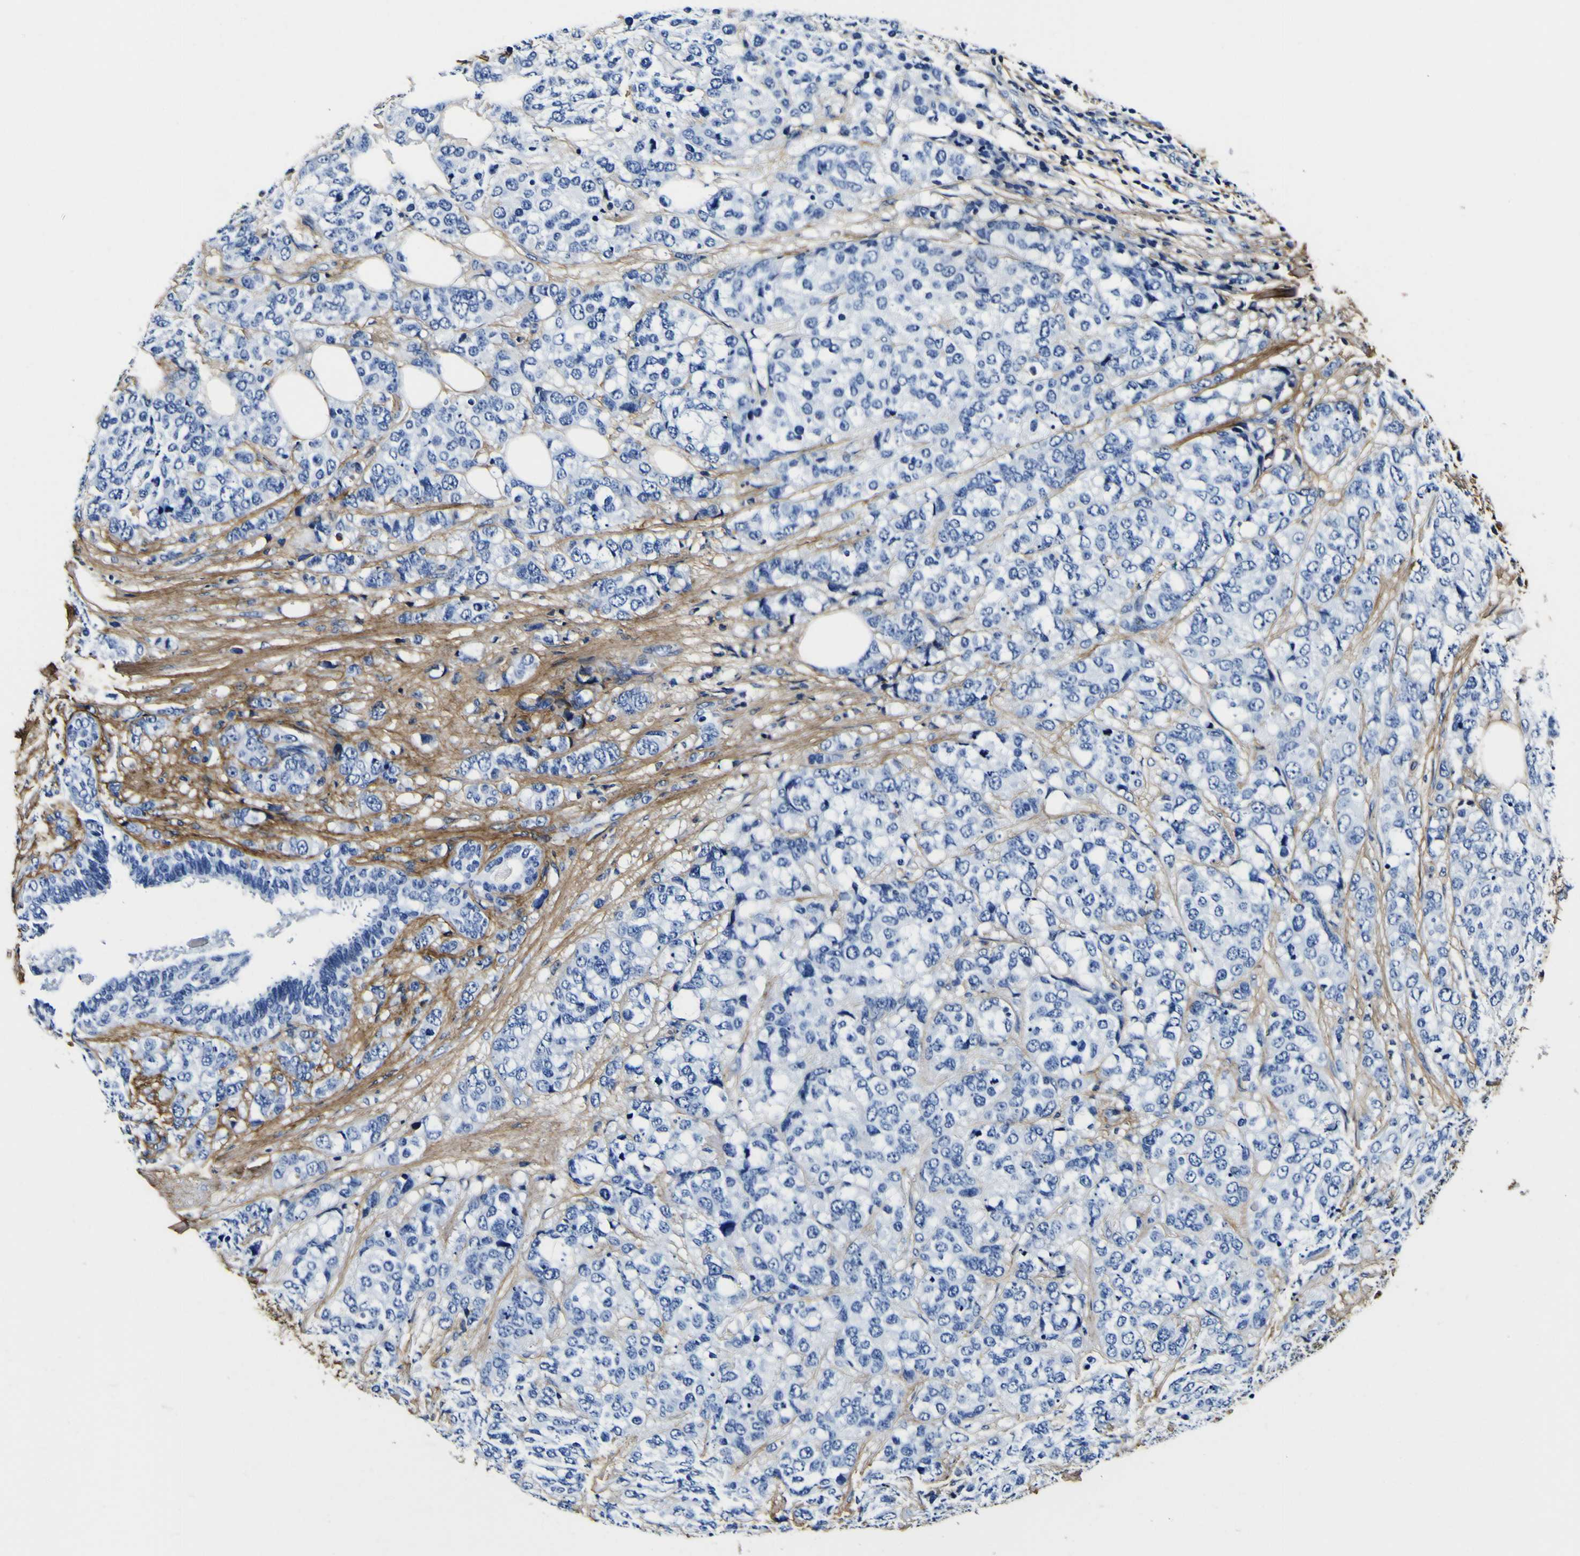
{"staining": {"intensity": "negative", "quantity": "none", "location": "none"}, "tissue": "breast cancer", "cell_type": "Tumor cells", "image_type": "cancer", "snomed": [{"axis": "morphology", "description": "Lobular carcinoma"}, {"axis": "topography", "description": "Breast"}], "caption": "Immunohistochemical staining of human lobular carcinoma (breast) demonstrates no significant positivity in tumor cells.", "gene": "POSTN", "patient": {"sex": "female", "age": 59}}